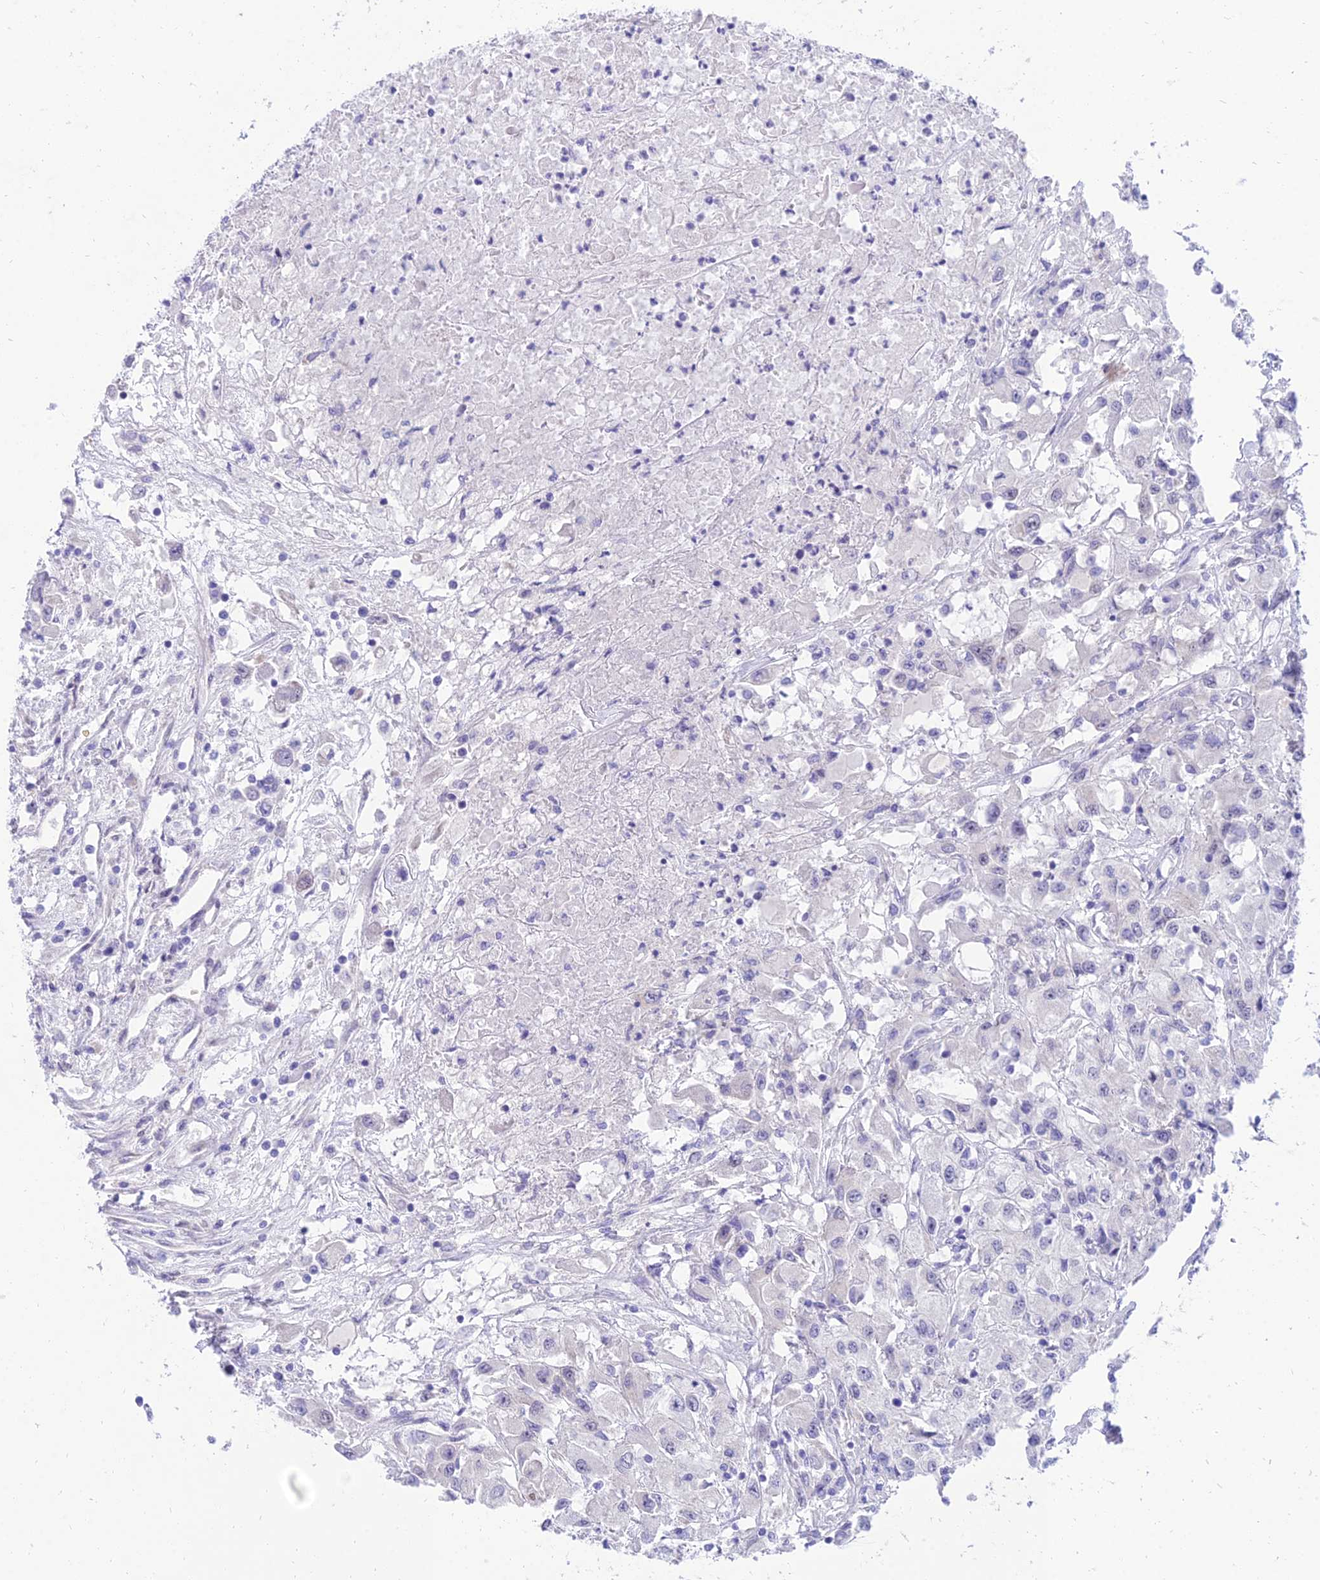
{"staining": {"intensity": "negative", "quantity": "none", "location": "none"}, "tissue": "renal cancer", "cell_type": "Tumor cells", "image_type": "cancer", "snomed": [{"axis": "morphology", "description": "Adenocarcinoma, NOS"}, {"axis": "topography", "description": "Kidney"}], "caption": "This is an IHC image of renal cancer (adenocarcinoma). There is no positivity in tumor cells.", "gene": "TAC3", "patient": {"sex": "female", "age": 67}}